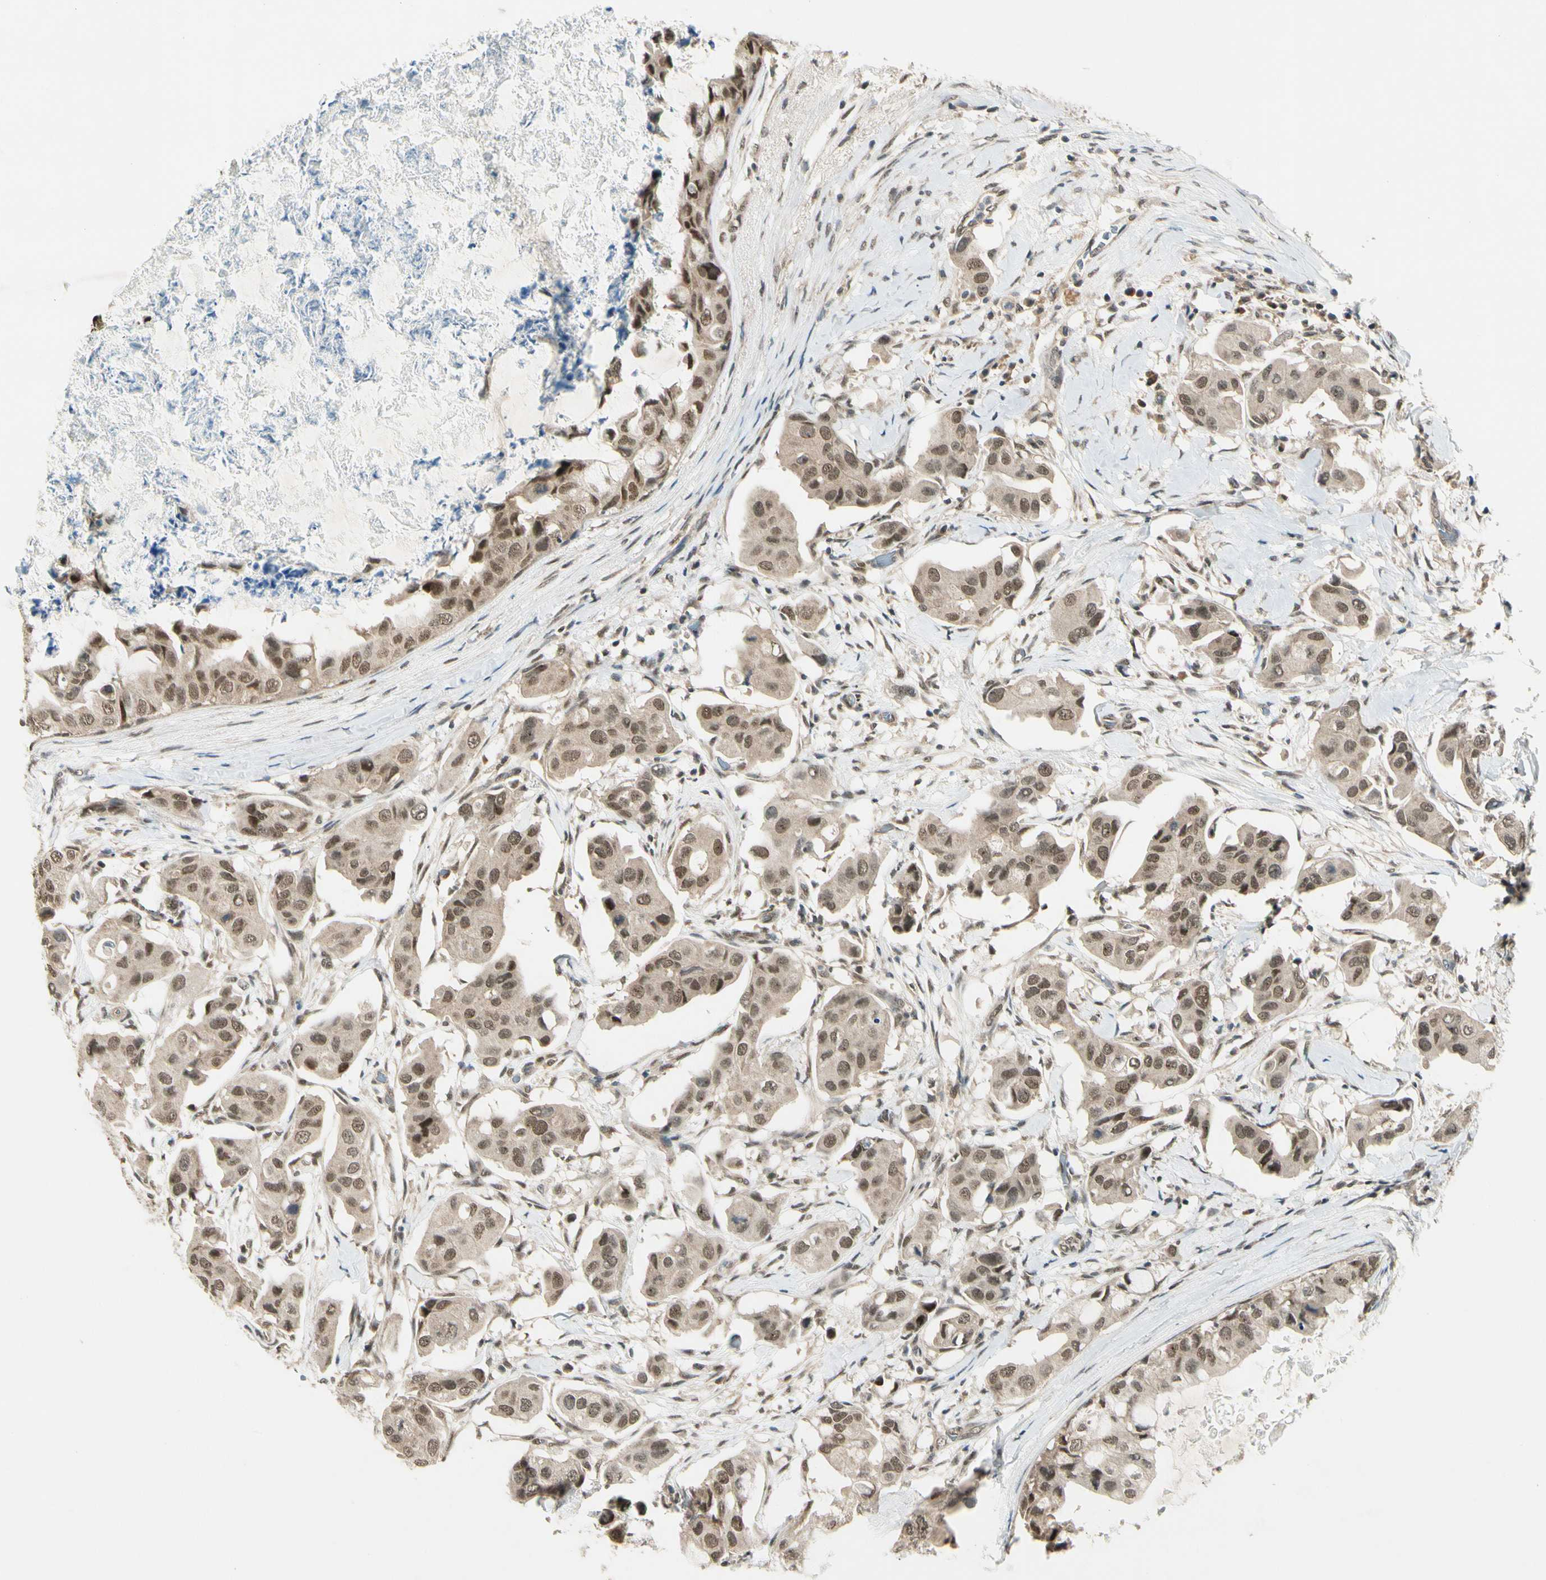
{"staining": {"intensity": "moderate", "quantity": ">75%", "location": "cytoplasmic/membranous,nuclear"}, "tissue": "breast cancer", "cell_type": "Tumor cells", "image_type": "cancer", "snomed": [{"axis": "morphology", "description": "Duct carcinoma"}, {"axis": "topography", "description": "Breast"}], "caption": "Moderate cytoplasmic/membranous and nuclear positivity for a protein is seen in approximately >75% of tumor cells of invasive ductal carcinoma (breast) using IHC.", "gene": "ZSCAN12", "patient": {"sex": "female", "age": 40}}